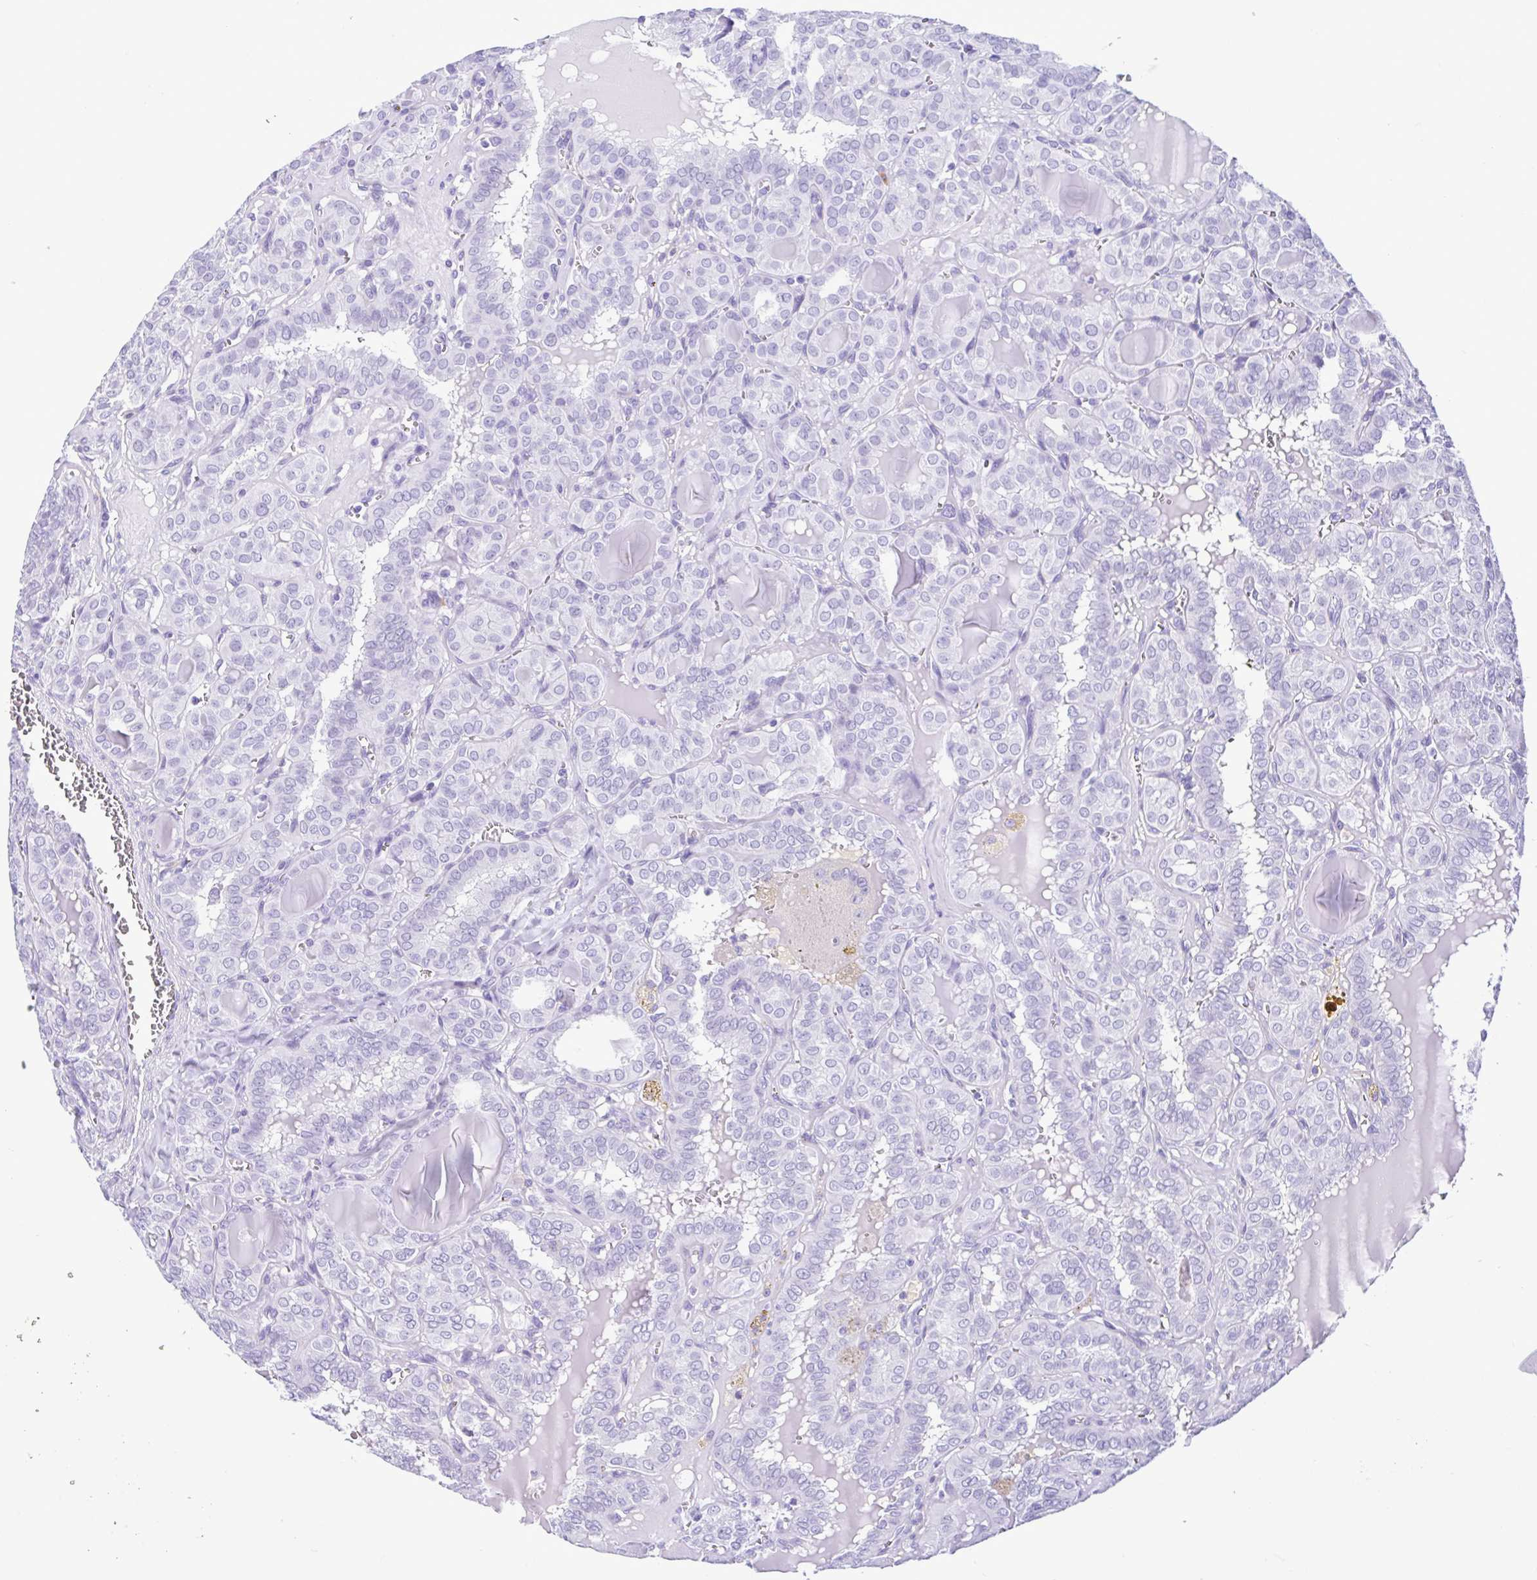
{"staining": {"intensity": "negative", "quantity": "none", "location": "none"}, "tissue": "thyroid cancer", "cell_type": "Tumor cells", "image_type": "cancer", "snomed": [{"axis": "morphology", "description": "Papillary adenocarcinoma, NOS"}, {"axis": "topography", "description": "Thyroid gland"}], "caption": "Tumor cells are negative for protein expression in human thyroid cancer (papillary adenocarcinoma).", "gene": "SPATA16", "patient": {"sex": "female", "age": 41}}